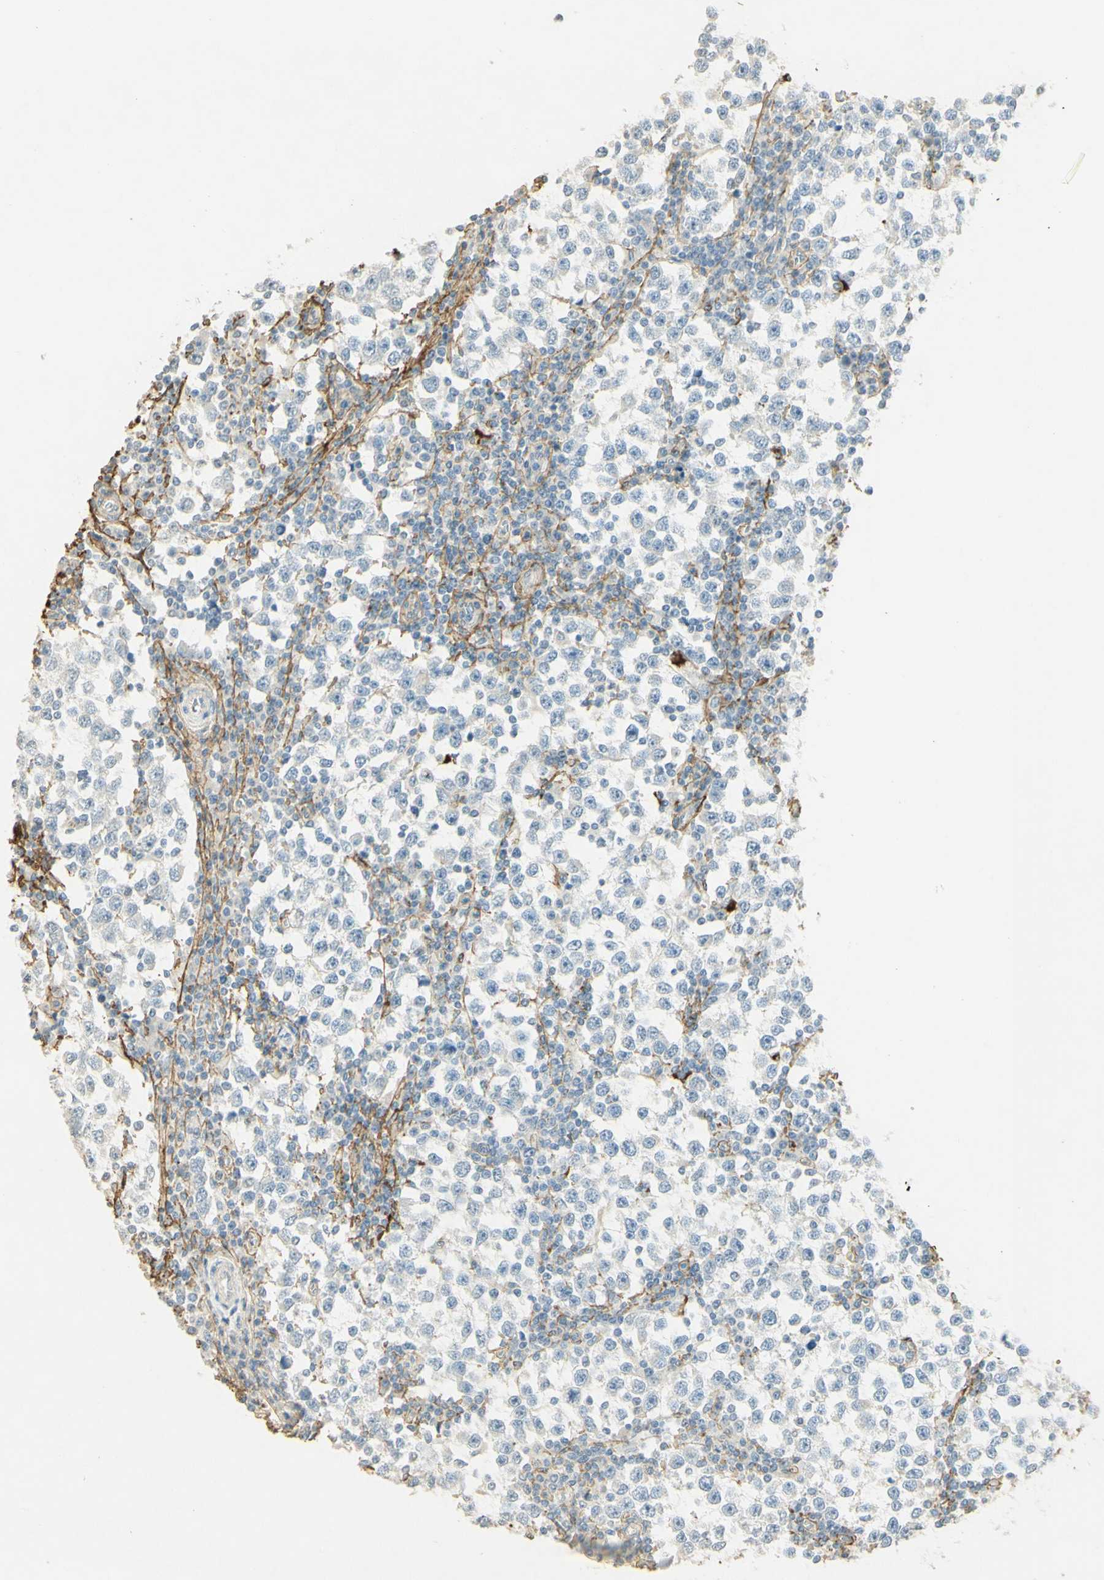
{"staining": {"intensity": "negative", "quantity": "none", "location": "none"}, "tissue": "testis cancer", "cell_type": "Tumor cells", "image_type": "cancer", "snomed": [{"axis": "morphology", "description": "Seminoma, NOS"}, {"axis": "topography", "description": "Testis"}], "caption": "A micrograph of human testis cancer is negative for staining in tumor cells. (Brightfield microscopy of DAB (3,3'-diaminobenzidine) immunohistochemistry at high magnification).", "gene": "TNN", "patient": {"sex": "male", "age": 65}}